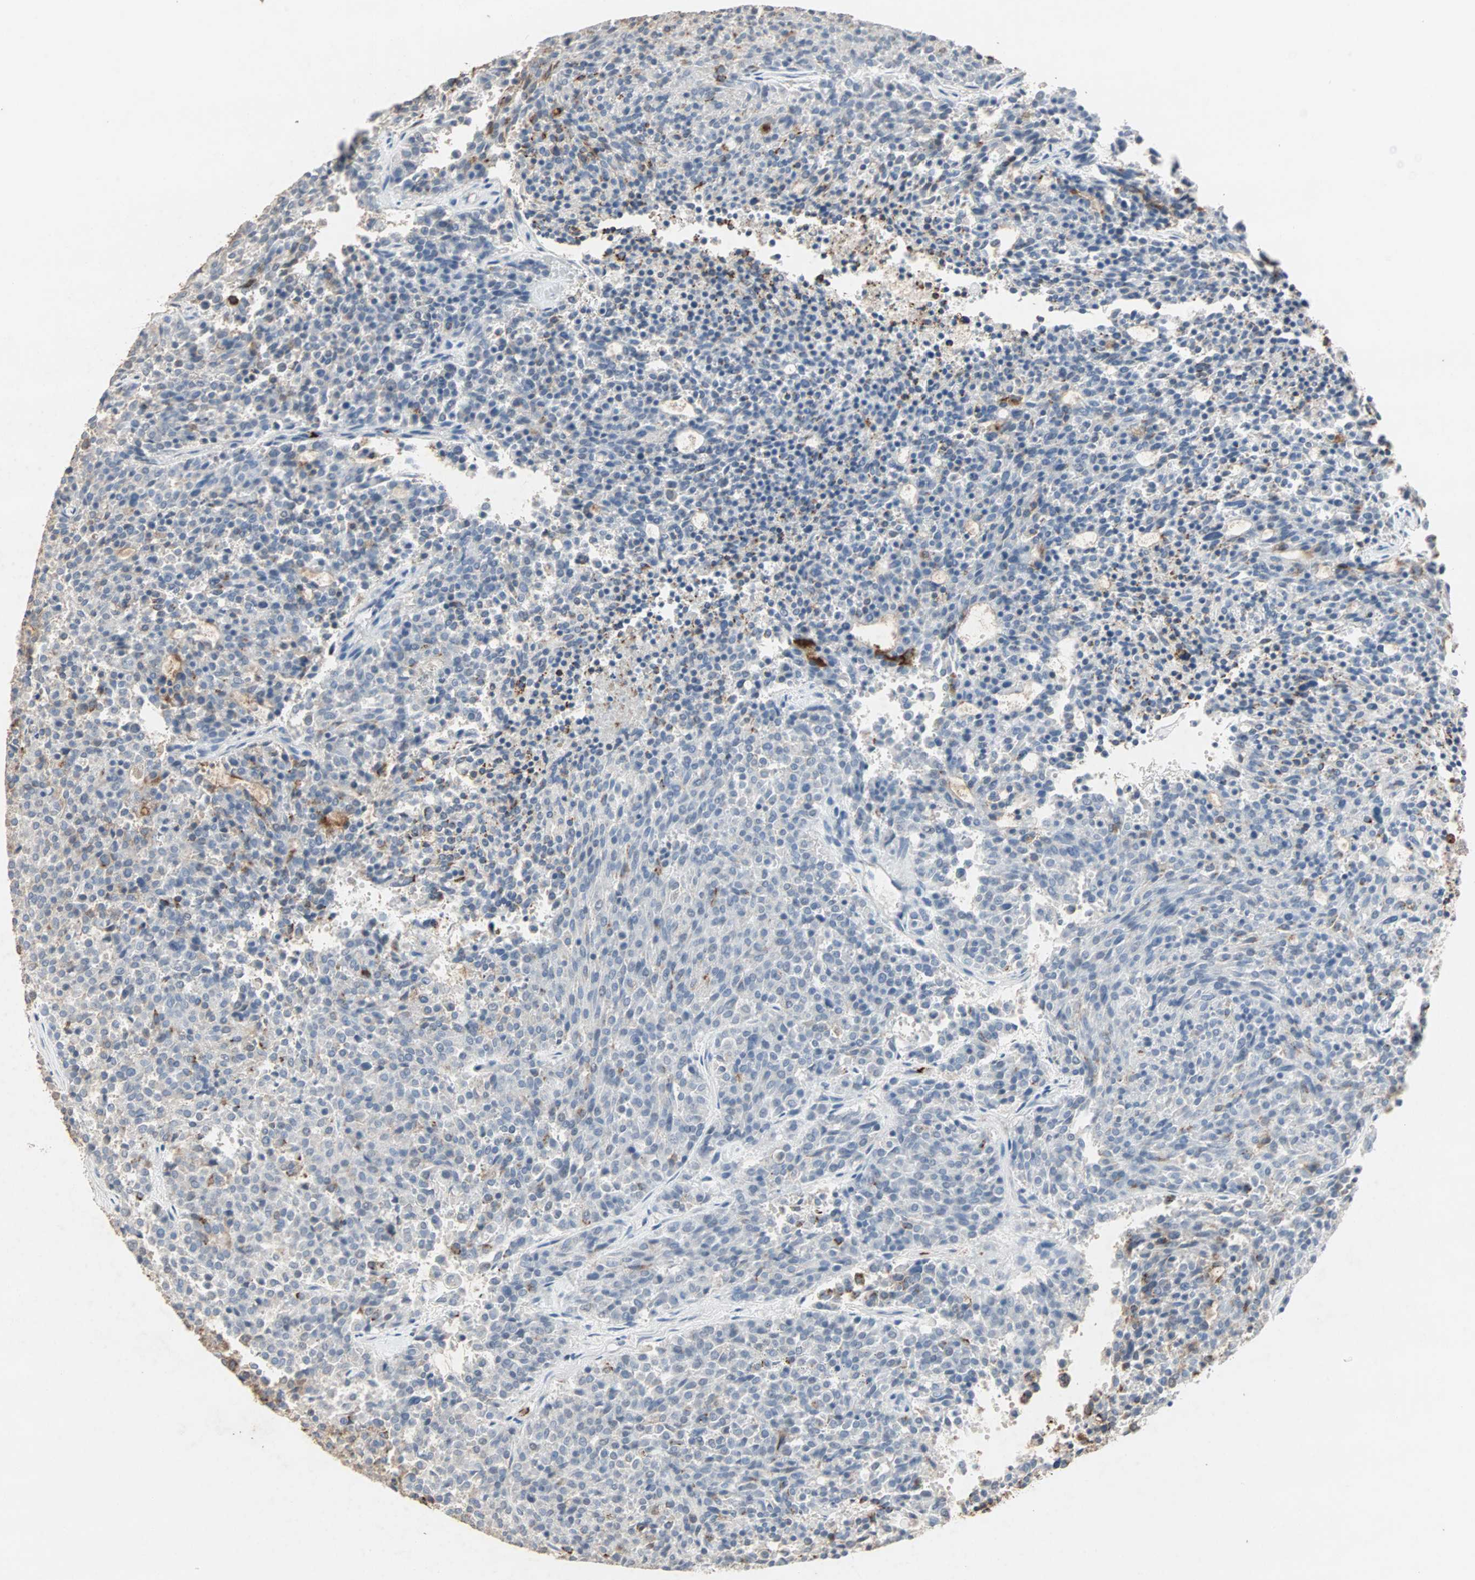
{"staining": {"intensity": "weak", "quantity": "<25%", "location": "cytoplasmic/membranous"}, "tissue": "carcinoid", "cell_type": "Tumor cells", "image_type": "cancer", "snomed": [{"axis": "morphology", "description": "Carcinoid, malignant, NOS"}, {"axis": "topography", "description": "Pancreas"}], "caption": "A photomicrograph of malignant carcinoid stained for a protein displays no brown staining in tumor cells.", "gene": "CEACAM6", "patient": {"sex": "female", "age": 54}}